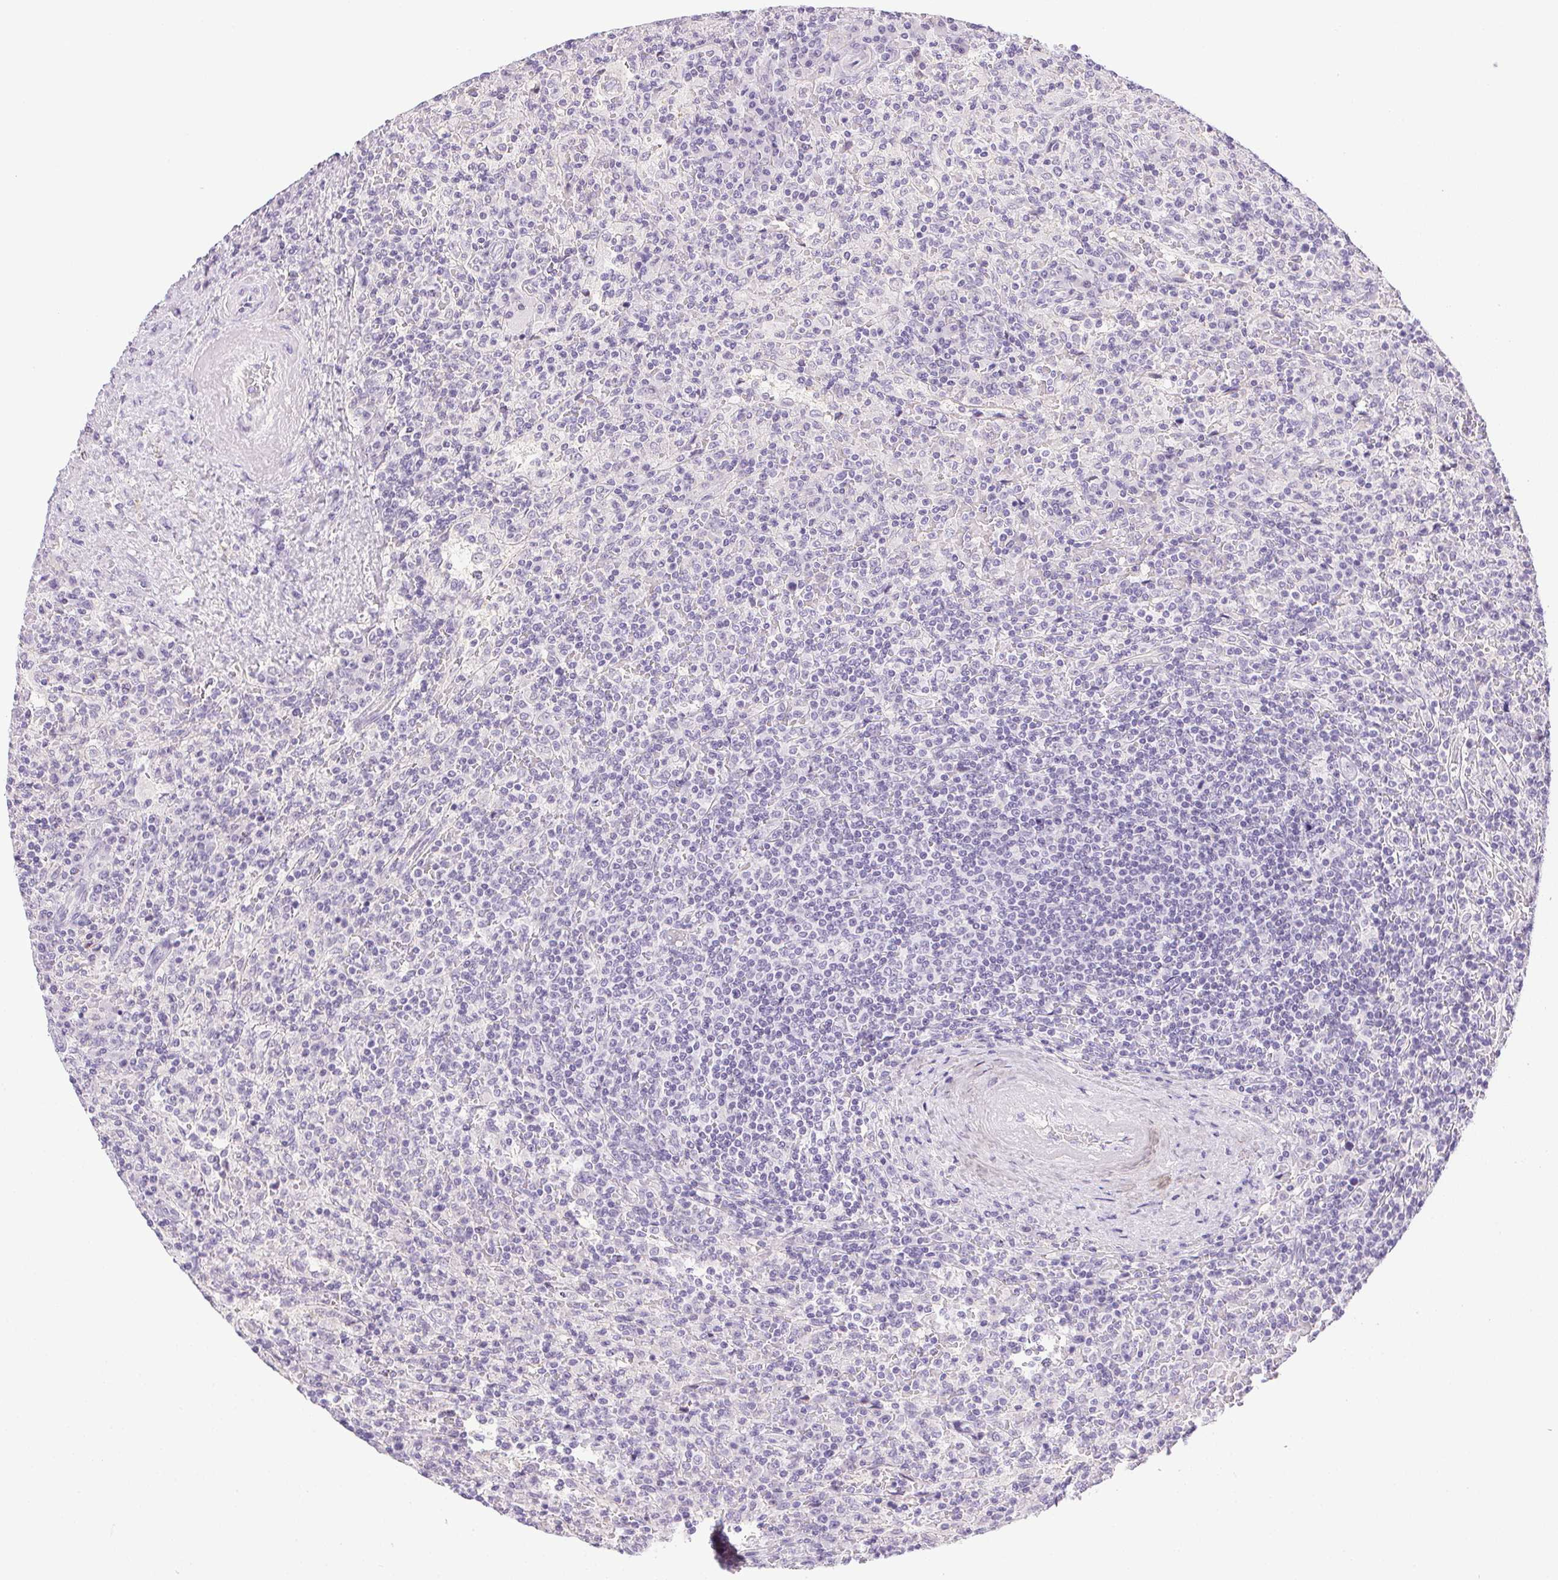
{"staining": {"intensity": "negative", "quantity": "none", "location": "none"}, "tissue": "lymphoma", "cell_type": "Tumor cells", "image_type": "cancer", "snomed": [{"axis": "morphology", "description": "Malignant lymphoma, non-Hodgkin's type, Low grade"}, {"axis": "topography", "description": "Spleen"}], "caption": "Tumor cells are negative for brown protein staining in lymphoma.", "gene": "PRL", "patient": {"sex": "male", "age": 62}}